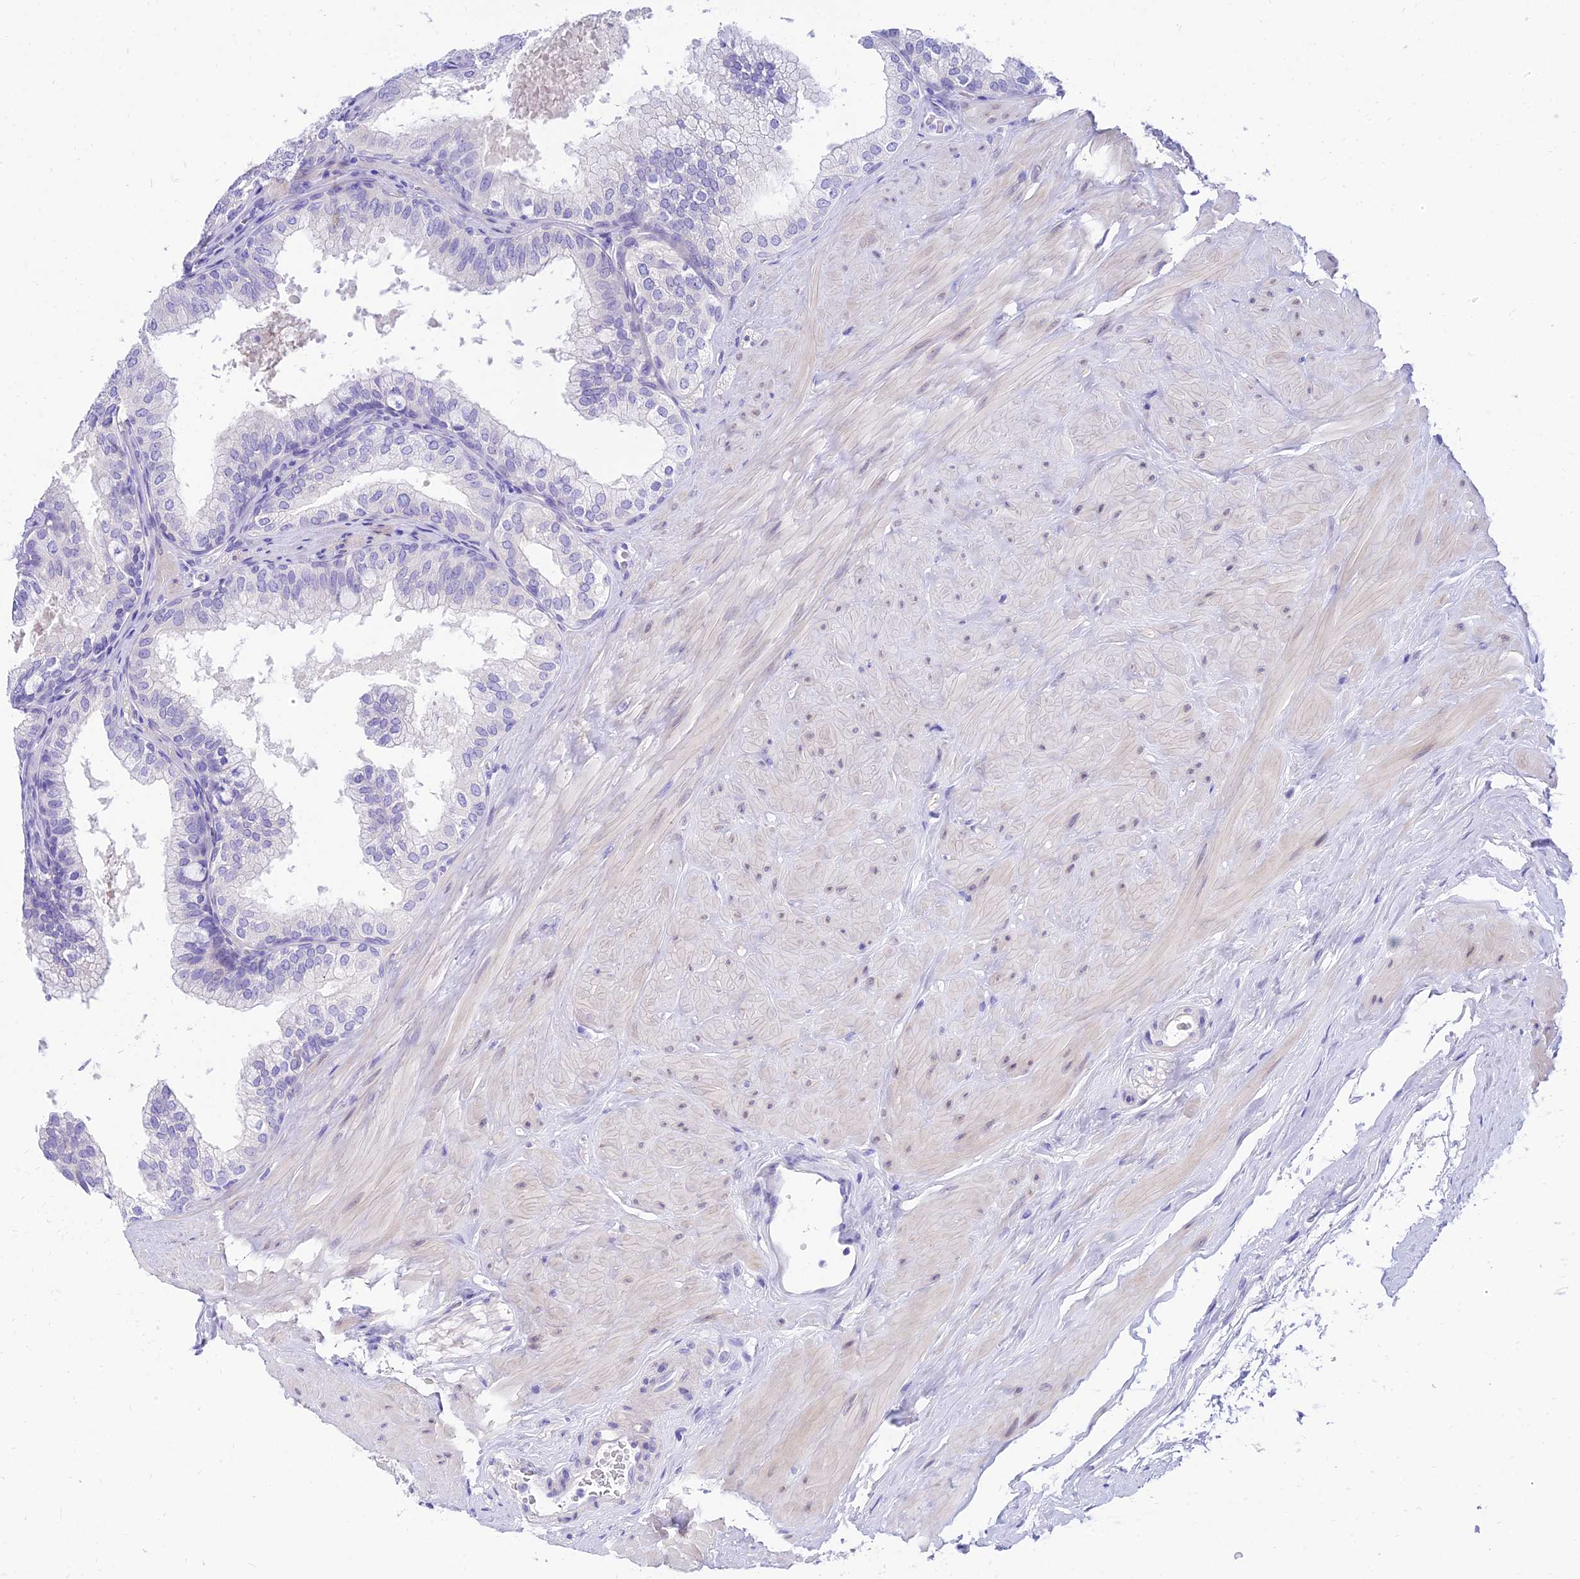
{"staining": {"intensity": "negative", "quantity": "none", "location": "none"}, "tissue": "prostate", "cell_type": "Glandular cells", "image_type": "normal", "snomed": [{"axis": "morphology", "description": "Normal tissue, NOS"}, {"axis": "topography", "description": "Prostate"}], "caption": "DAB (3,3'-diaminobenzidine) immunohistochemical staining of unremarkable human prostate shows no significant positivity in glandular cells. (Brightfield microscopy of DAB immunohistochemistry at high magnification).", "gene": "TAC3", "patient": {"sex": "male", "age": 60}}